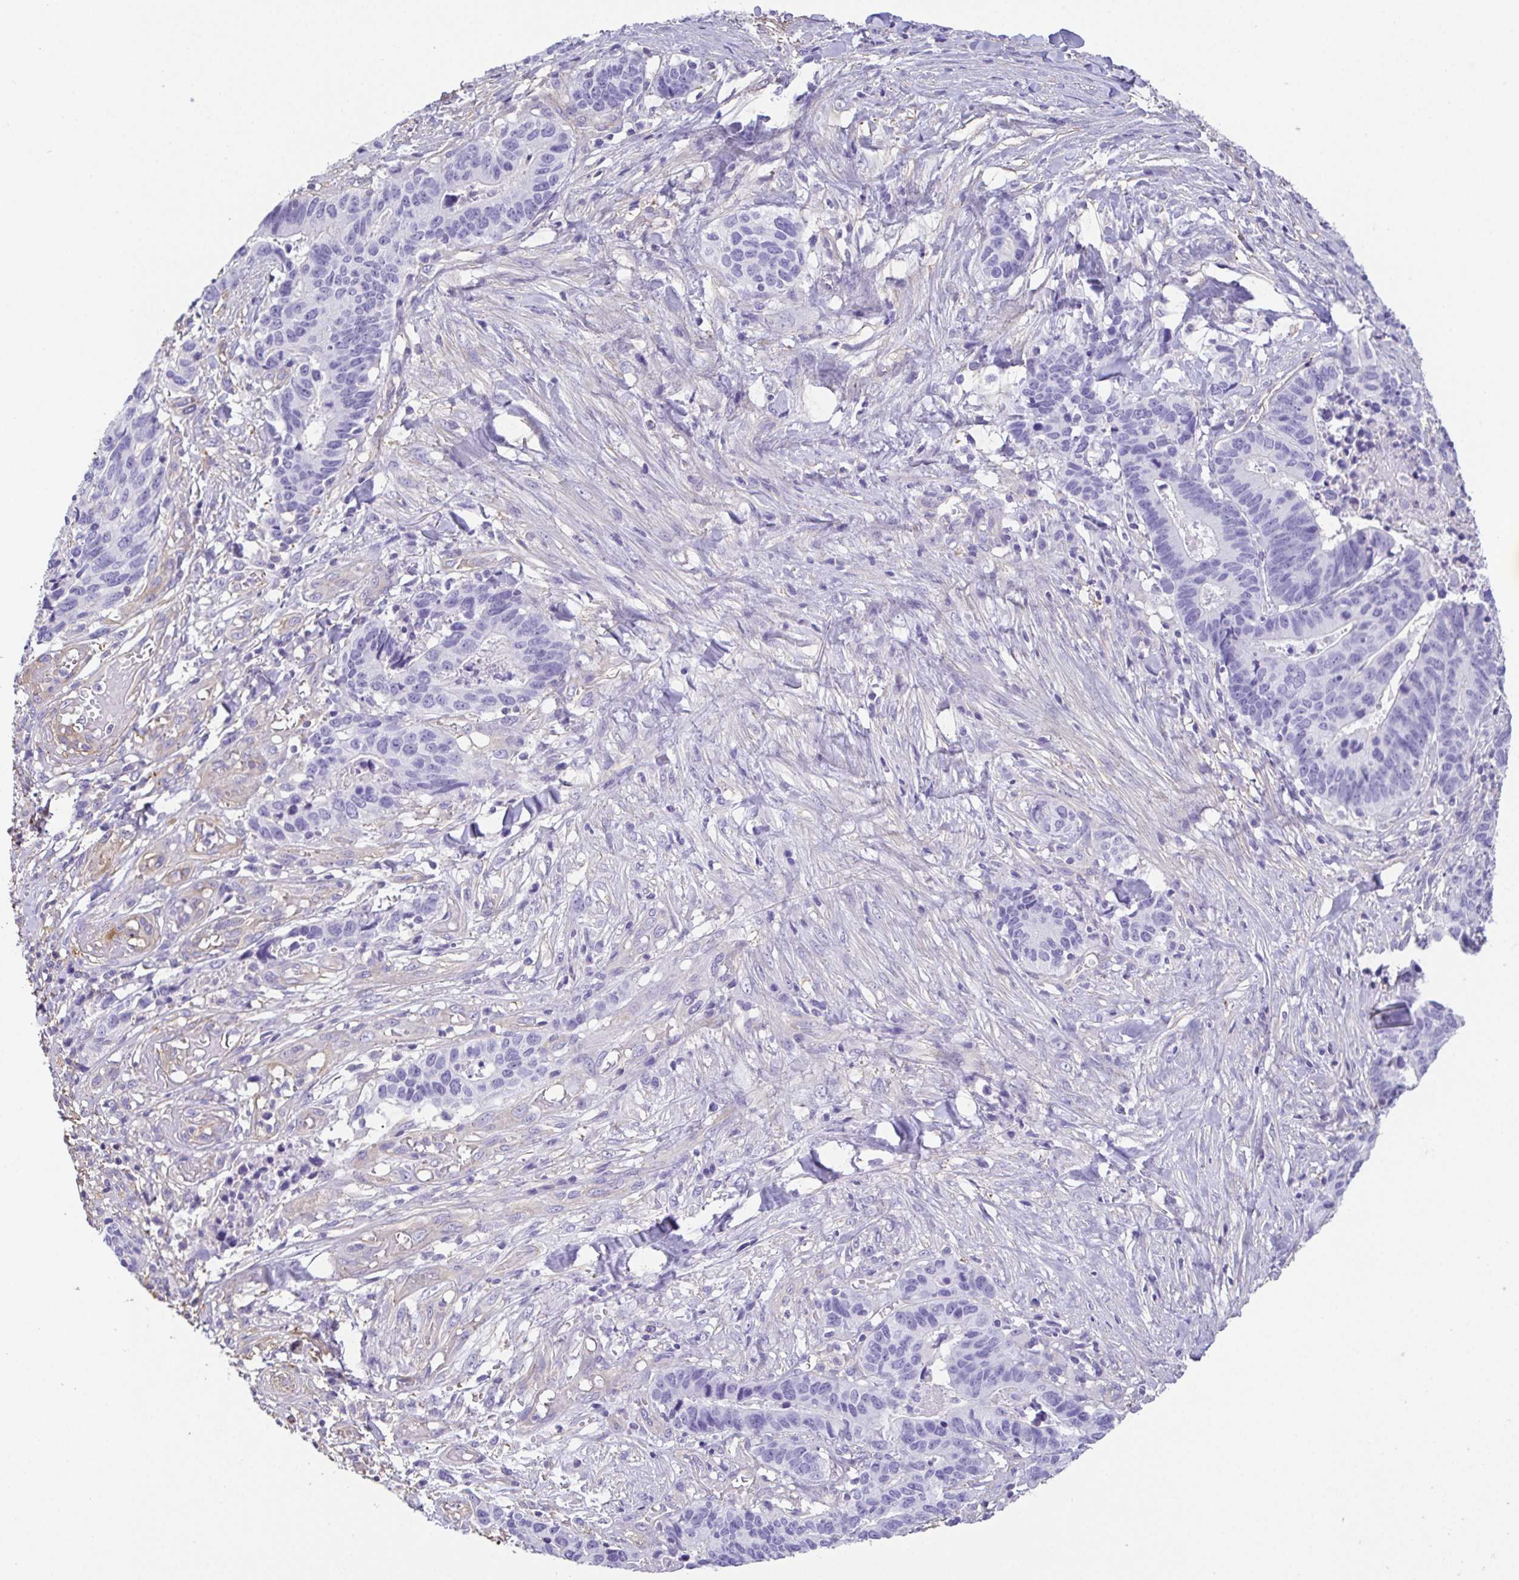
{"staining": {"intensity": "negative", "quantity": "none", "location": "none"}, "tissue": "stomach cancer", "cell_type": "Tumor cells", "image_type": "cancer", "snomed": [{"axis": "morphology", "description": "Adenocarcinoma, NOS"}, {"axis": "topography", "description": "Stomach, upper"}], "caption": "Tumor cells are negative for protein expression in human stomach cancer.", "gene": "MYL6", "patient": {"sex": "female", "age": 67}}